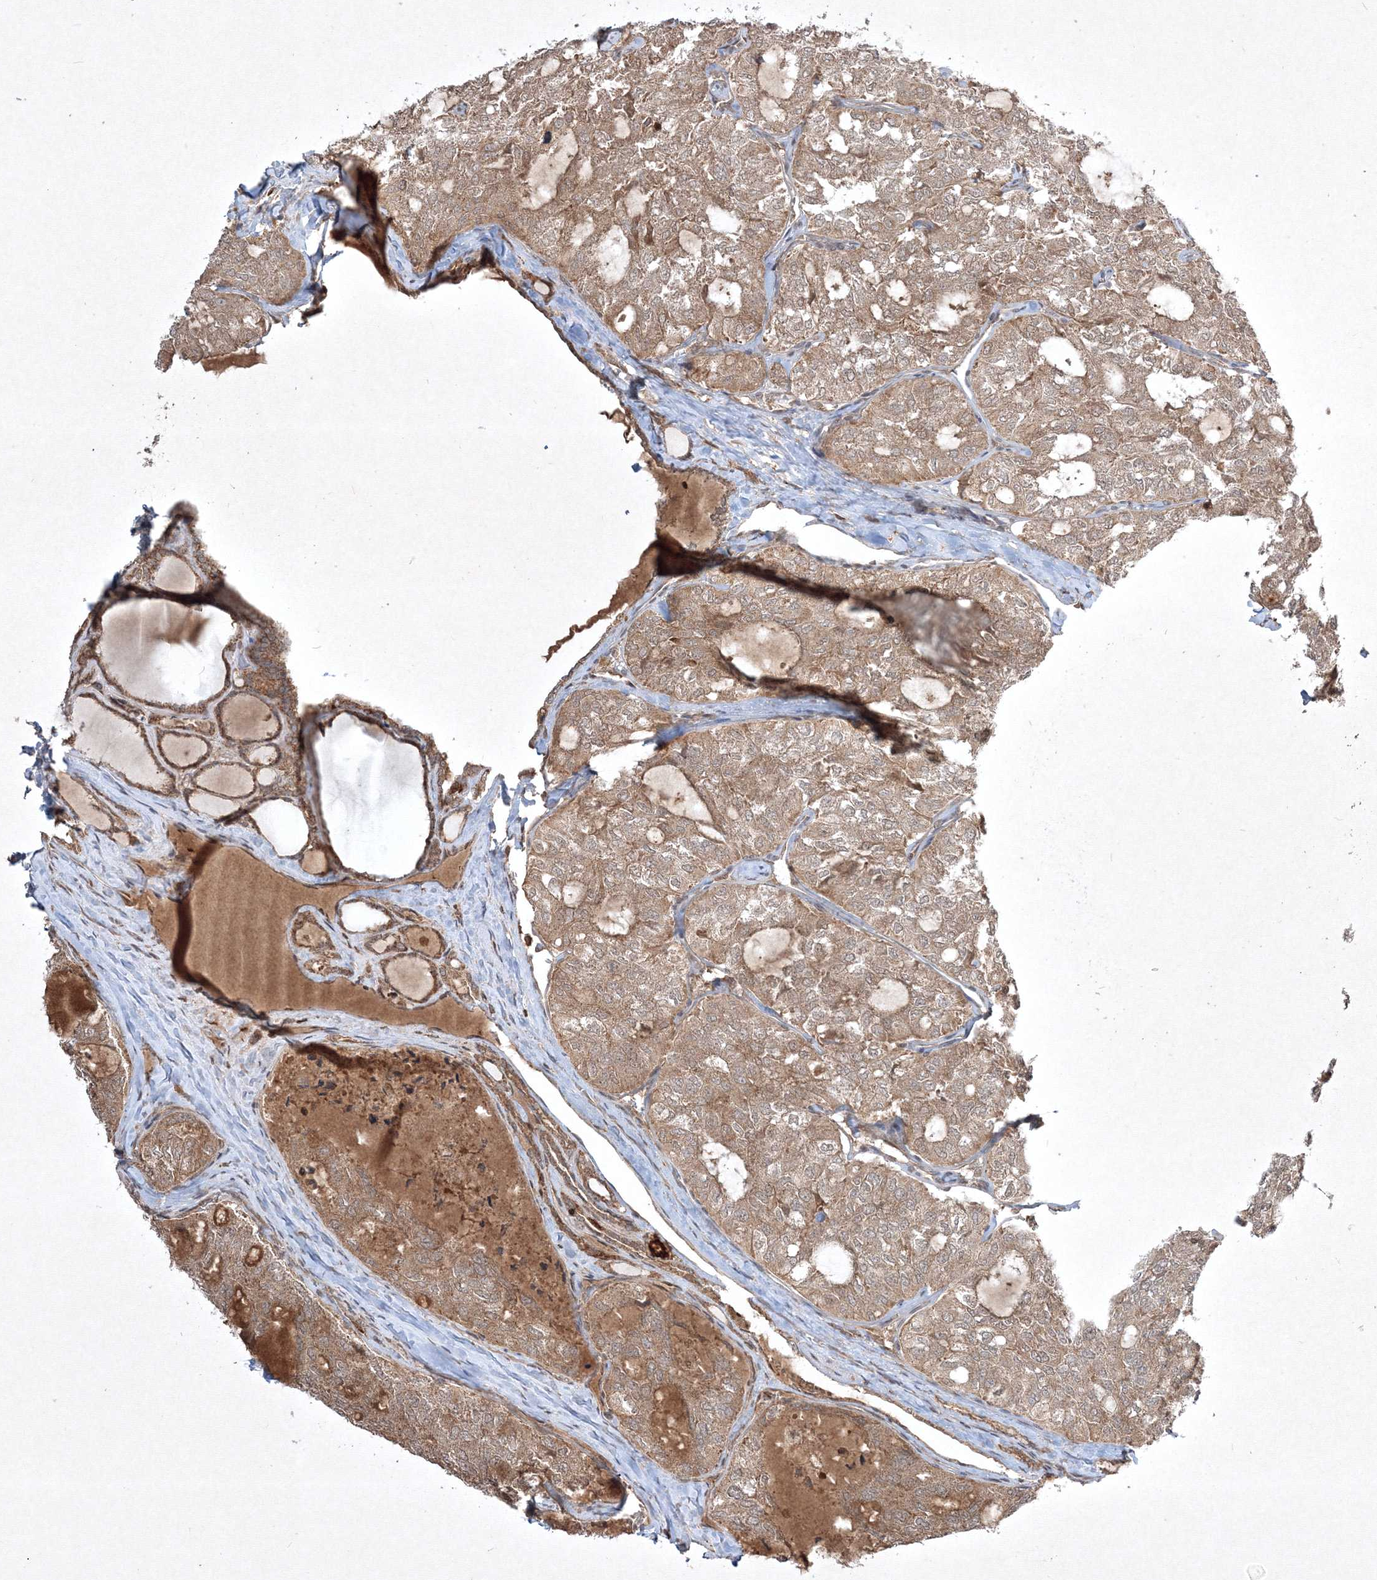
{"staining": {"intensity": "moderate", "quantity": ">75%", "location": "cytoplasmic/membranous"}, "tissue": "thyroid cancer", "cell_type": "Tumor cells", "image_type": "cancer", "snomed": [{"axis": "morphology", "description": "Follicular adenoma carcinoma, NOS"}, {"axis": "topography", "description": "Thyroid gland"}], "caption": "Immunohistochemistry (IHC) (DAB (3,3'-diaminobenzidine)) staining of human thyroid cancer (follicular adenoma carcinoma) demonstrates moderate cytoplasmic/membranous protein positivity in about >75% of tumor cells.", "gene": "PLTP", "patient": {"sex": "male", "age": 75}}